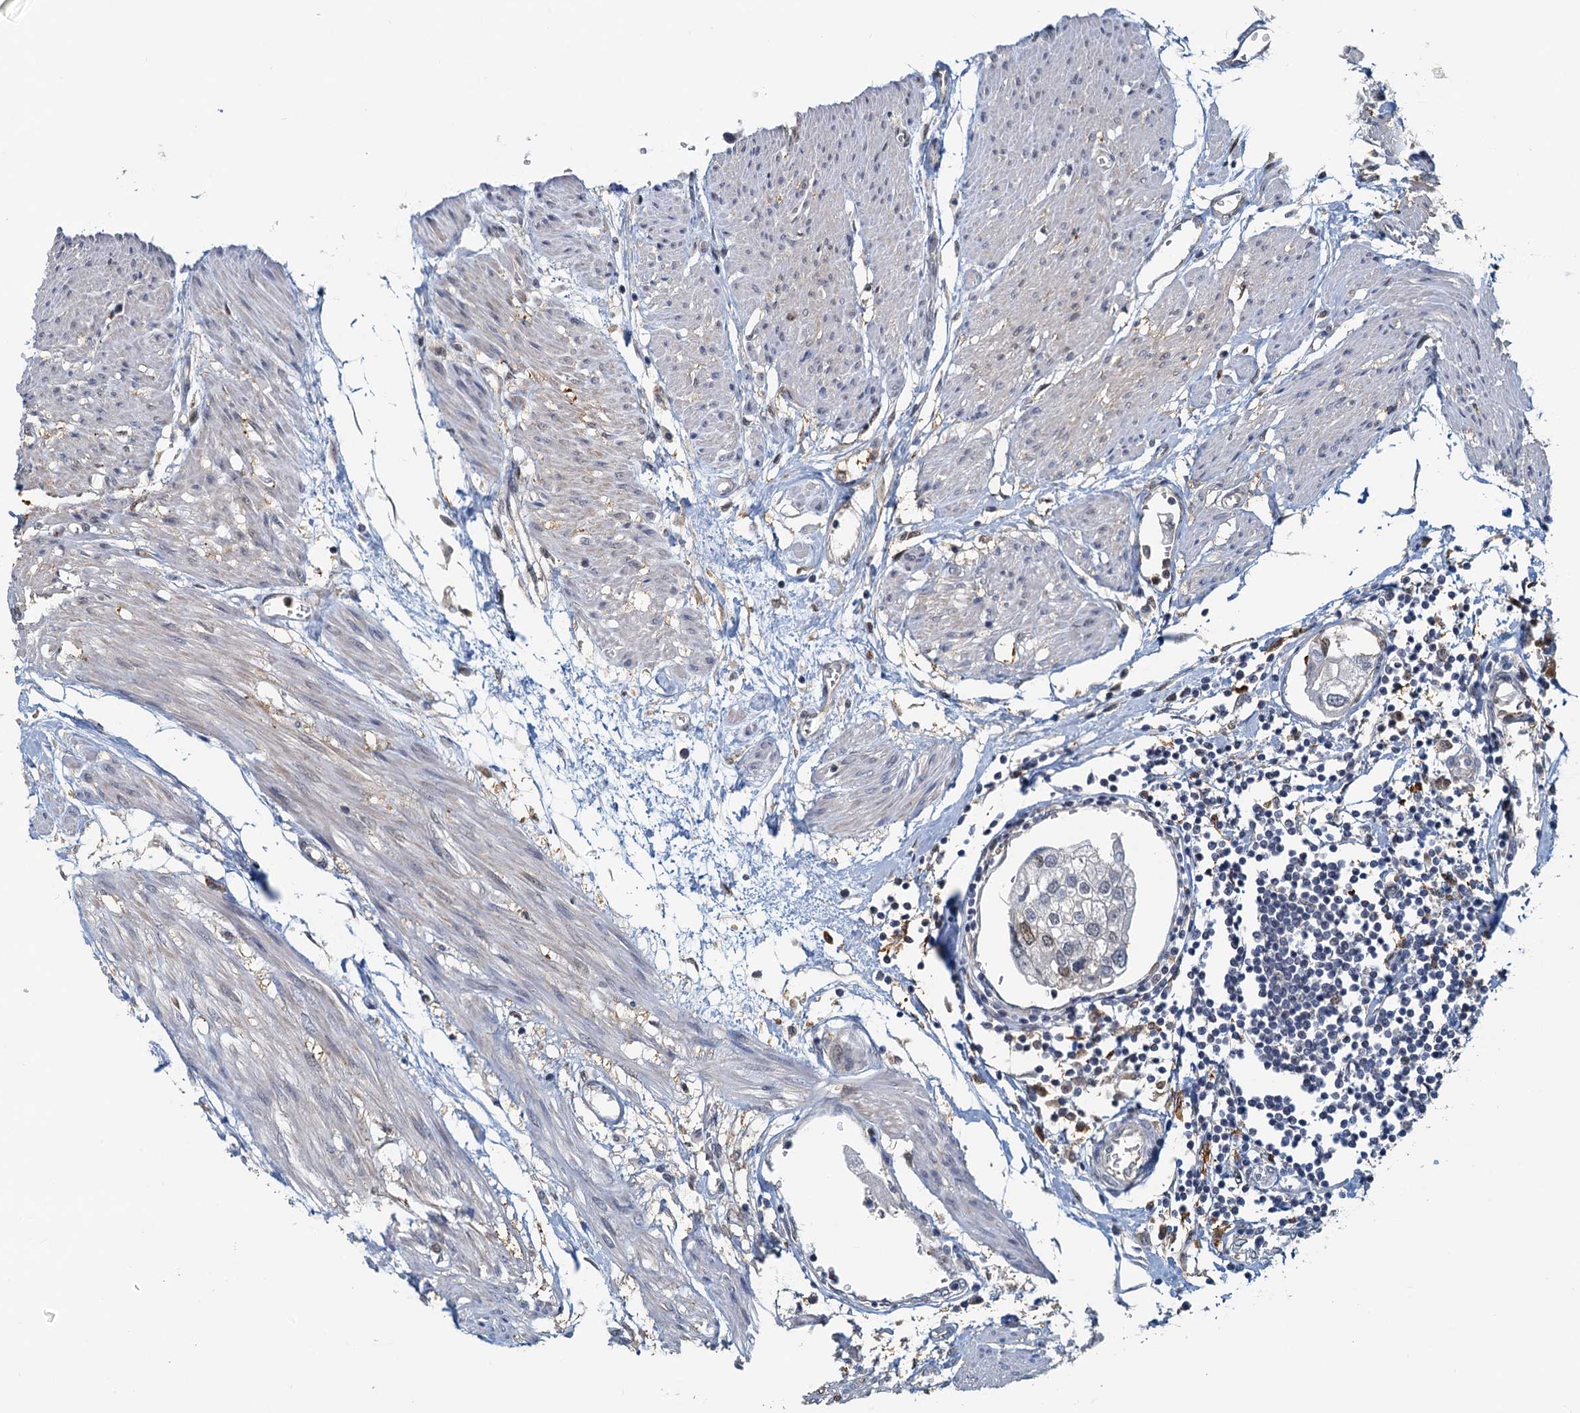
{"staining": {"intensity": "negative", "quantity": "none", "location": "none"}, "tissue": "urothelial cancer", "cell_type": "Tumor cells", "image_type": "cancer", "snomed": [{"axis": "morphology", "description": "Urothelial carcinoma, High grade"}, {"axis": "topography", "description": "Urinary bladder"}], "caption": "Immunohistochemistry image of high-grade urothelial carcinoma stained for a protein (brown), which reveals no expression in tumor cells.", "gene": "SPINDOC", "patient": {"sex": "male", "age": 64}}